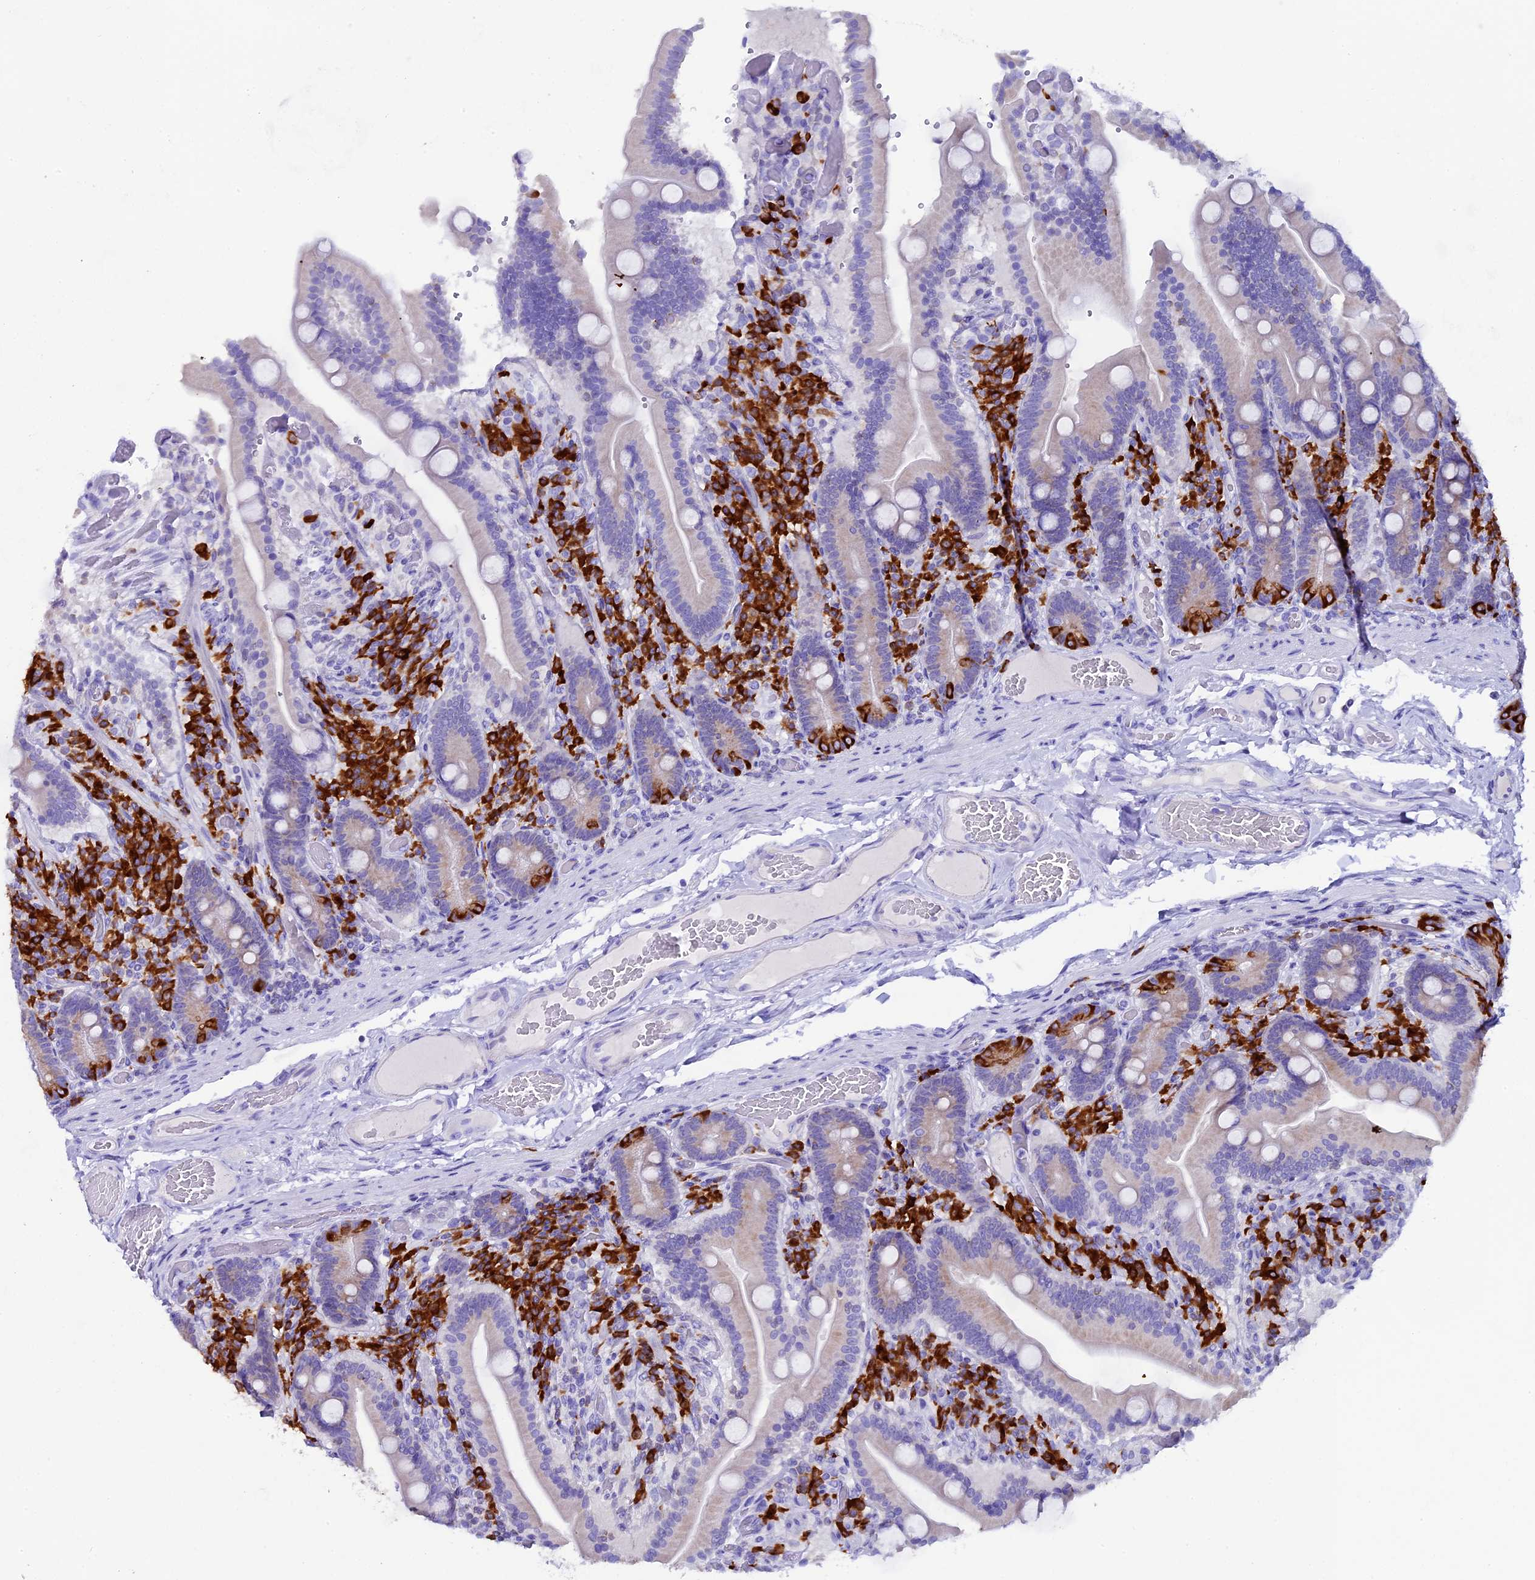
{"staining": {"intensity": "strong", "quantity": "<25%", "location": "cytoplasmic/membranous"}, "tissue": "duodenum", "cell_type": "Glandular cells", "image_type": "normal", "snomed": [{"axis": "morphology", "description": "Normal tissue, NOS"}, {"axis": "topography", "description": "Duodenum"}], "caption": "DAB (3,3'-diaminobenzidine) immunohistochemical staining of benign duodenum exhibits strong cytoplasmic/membranous protein expression in approximately <25% of glandular cells. (Brightfield microscopy of DAB IHC at high magnification).", "gene": "FKBP11", "patient": {"sex": "female", "age": 62}}